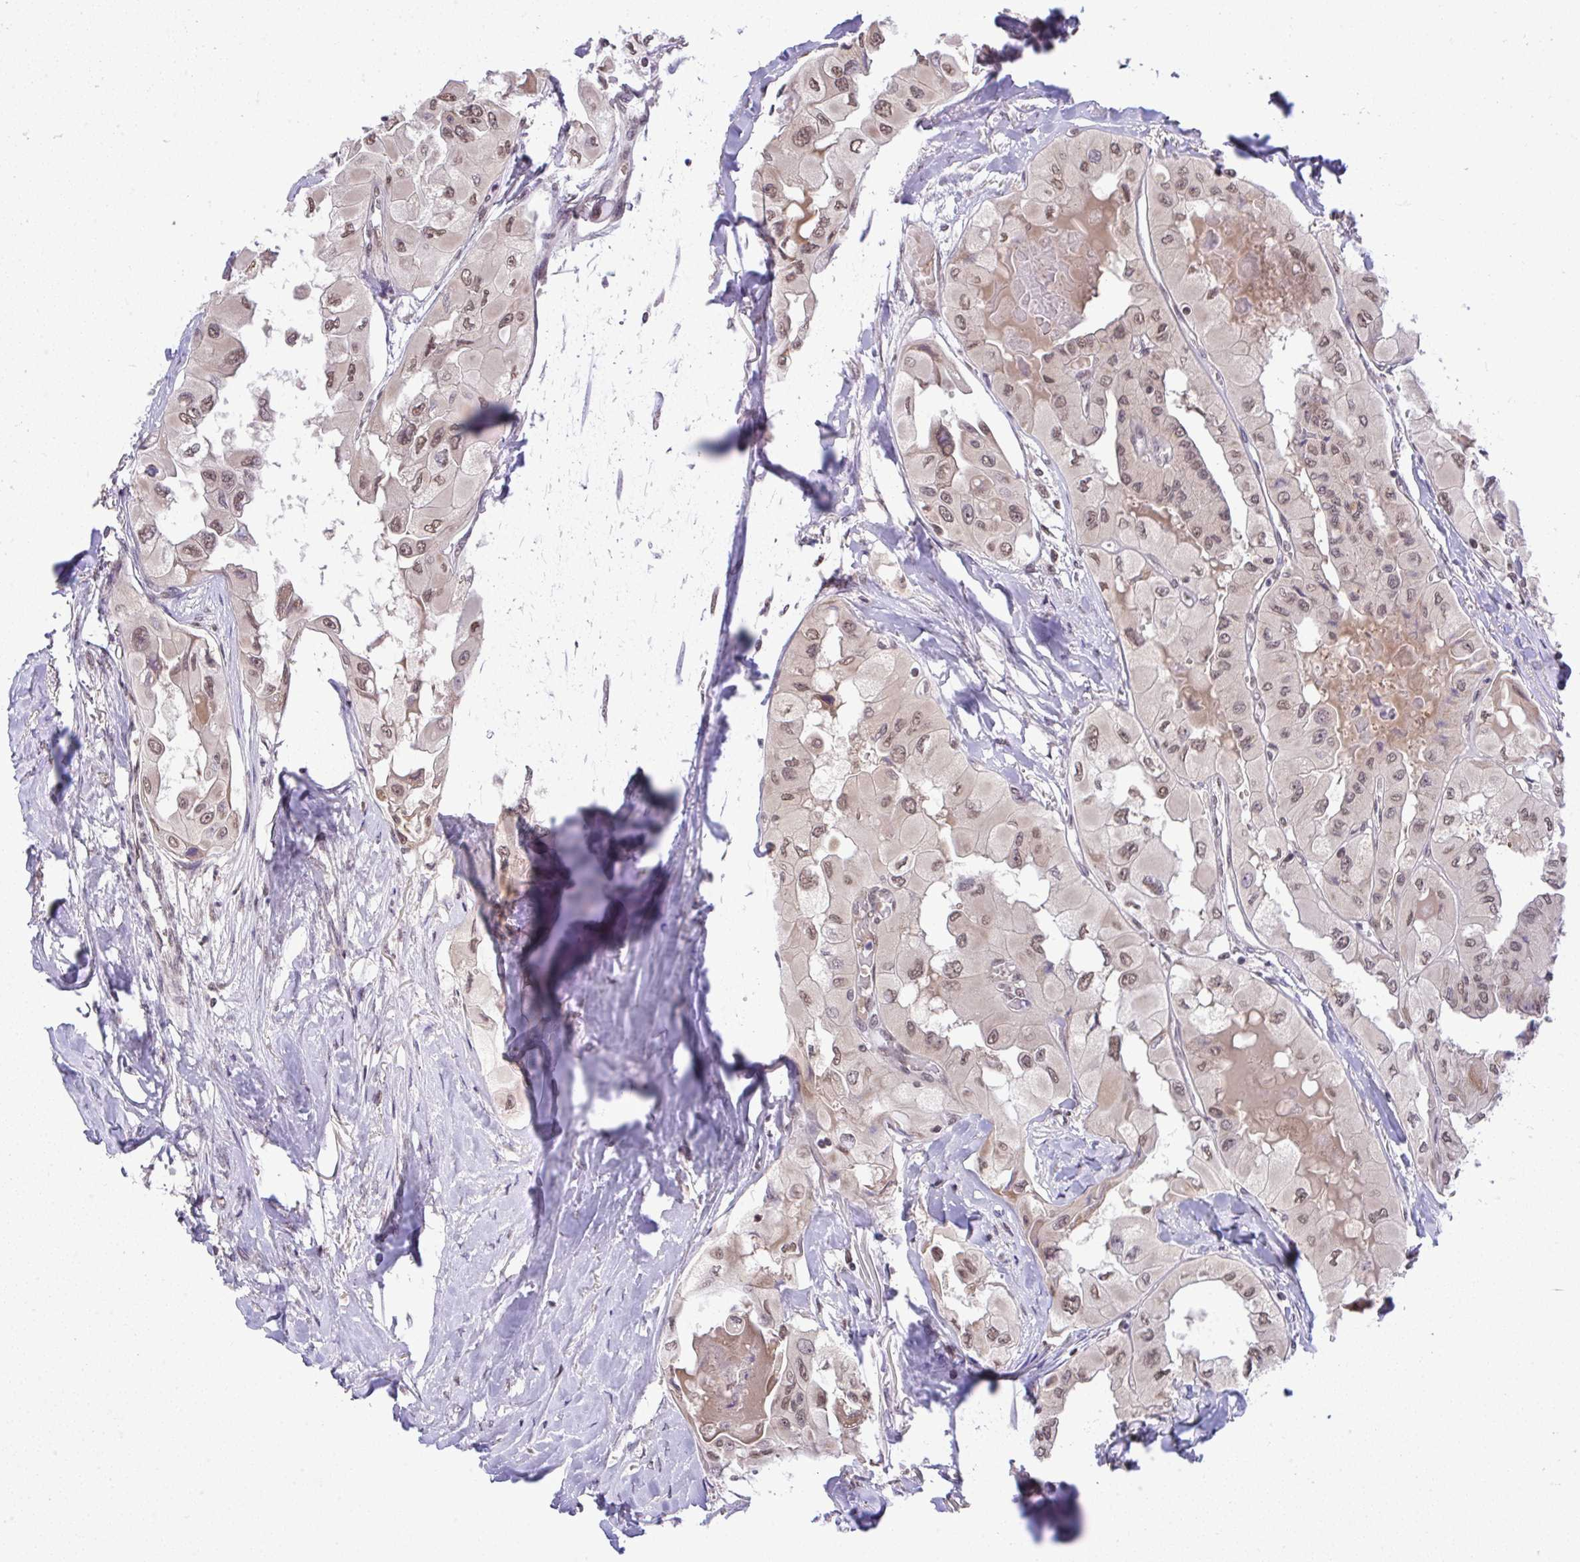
{"staining": {"intensity": "moderate", "quantity": ">75%", "location": "nuclear"}, "tissue": "thyroid cancer", "cell_type": "Tumor cells", "image_type": "cancer", "snomed": [{"axis": "morphology", "description": "Normal tissue, NOS"}, {"axis": "morphology", "description": "Papillary adenocarcinoma, NOS"}, {"axis": "topography", "description": "Thyroid gland"}], "caption": "Immunohistochemistry (IHC) histopathology image of human papillary adenocarcinoma (thyroid) stained for a protein (brown), which exhibits medium levels of moderate nuclear expression in approximately >75% of tumor cells.", "gene": "C9orf64", "patient": {"sex": "female", "age": 59}}